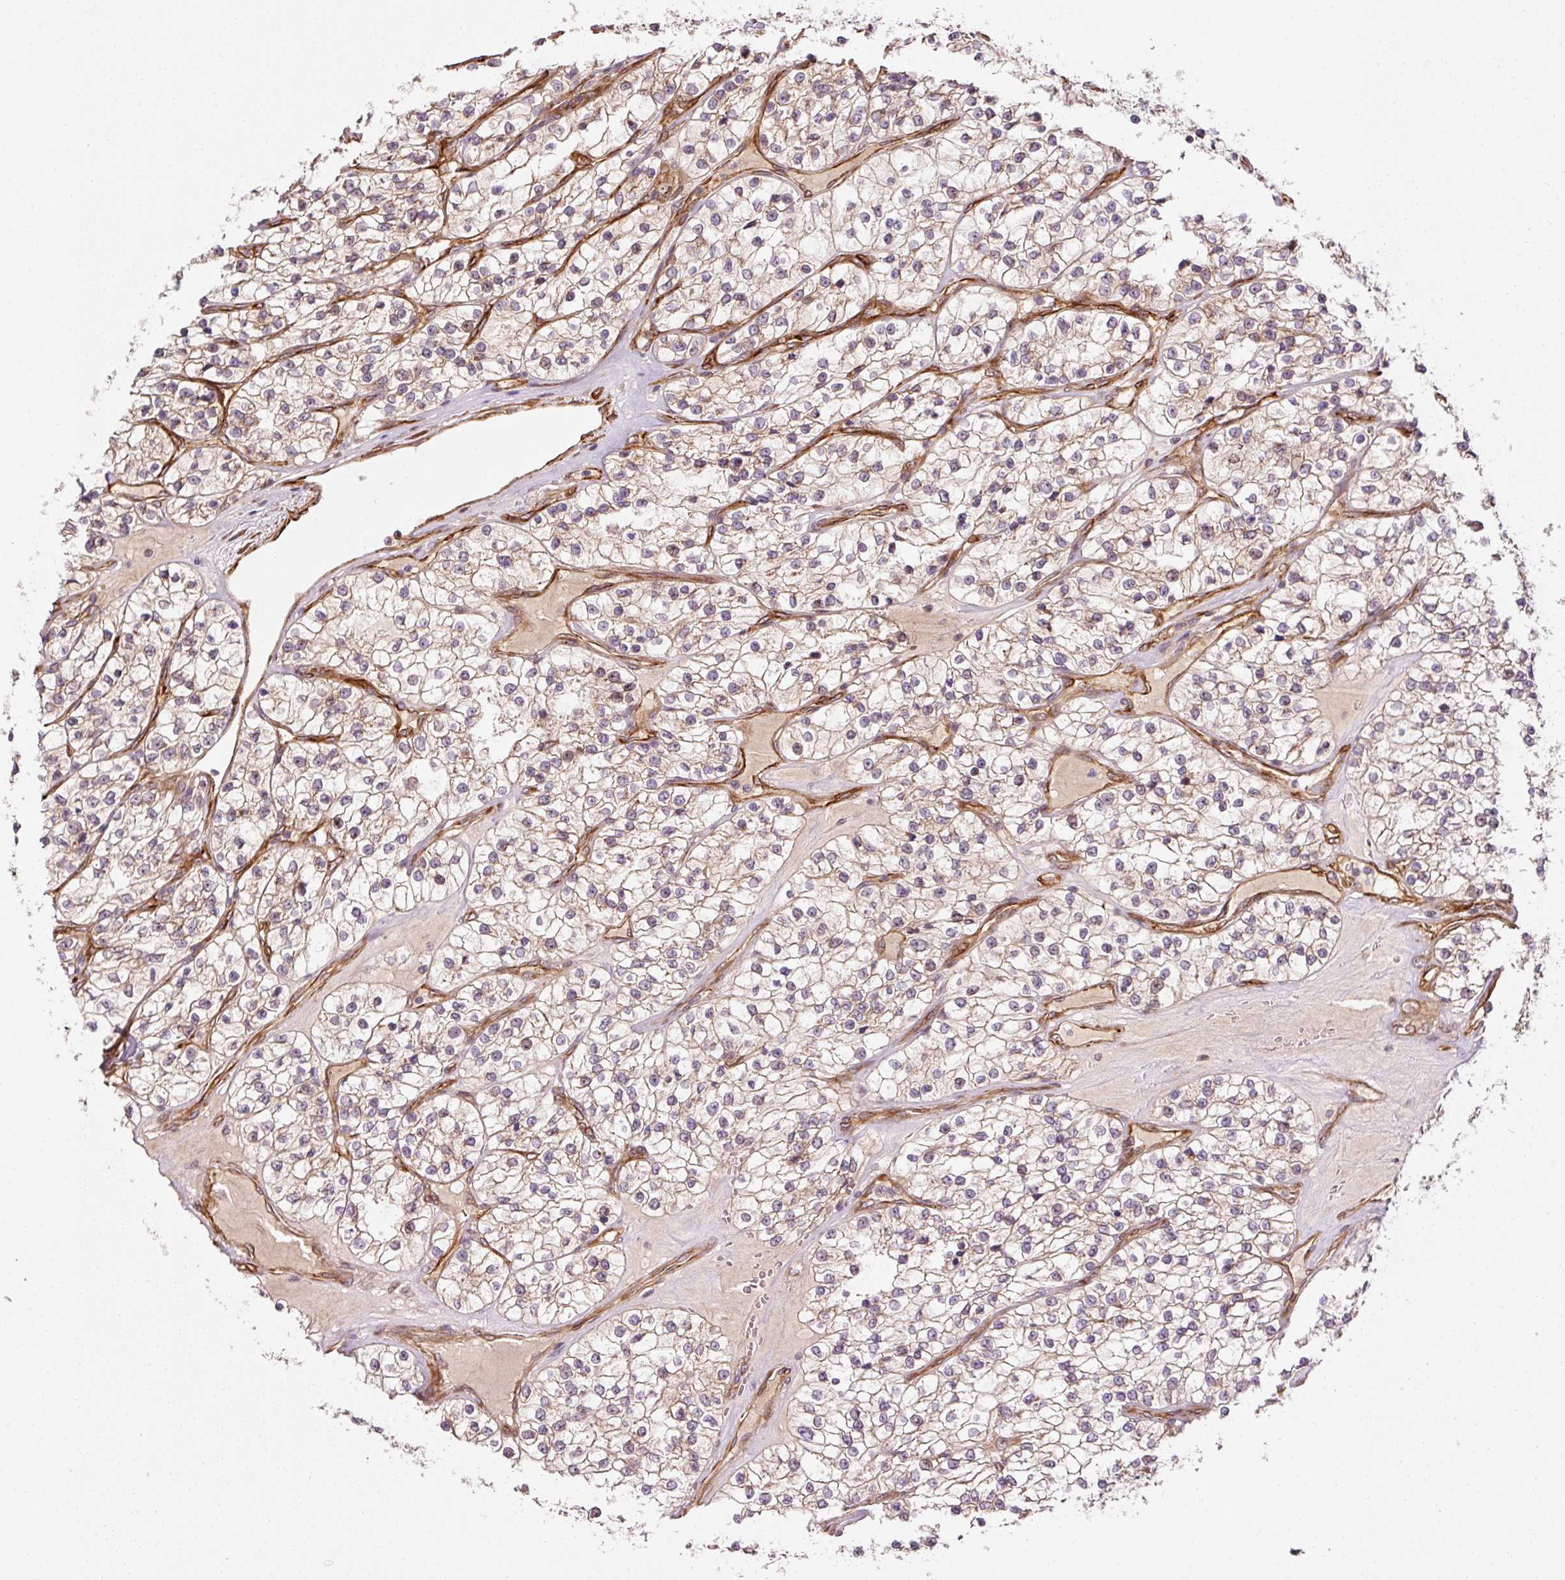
{"staining": {"intensity": "negative", "quantity": "none", "location": "none"}, "tissue": "renal cancer", "cell_type": "Tumor cells", "image_type": "cancer", "snomed": [{"axis": "morphology", "description": "Adenocarcinoma, NOS"}, {"axis": "topography", "description": "Kidney"}], "caption": "Renal cancer (adenocarcinoma) was stained to show a protein in brown. There is no significant expression in tumor cells.", "gene": "PPP1R14B", "patient": {"sex": "female", "age": 57}}